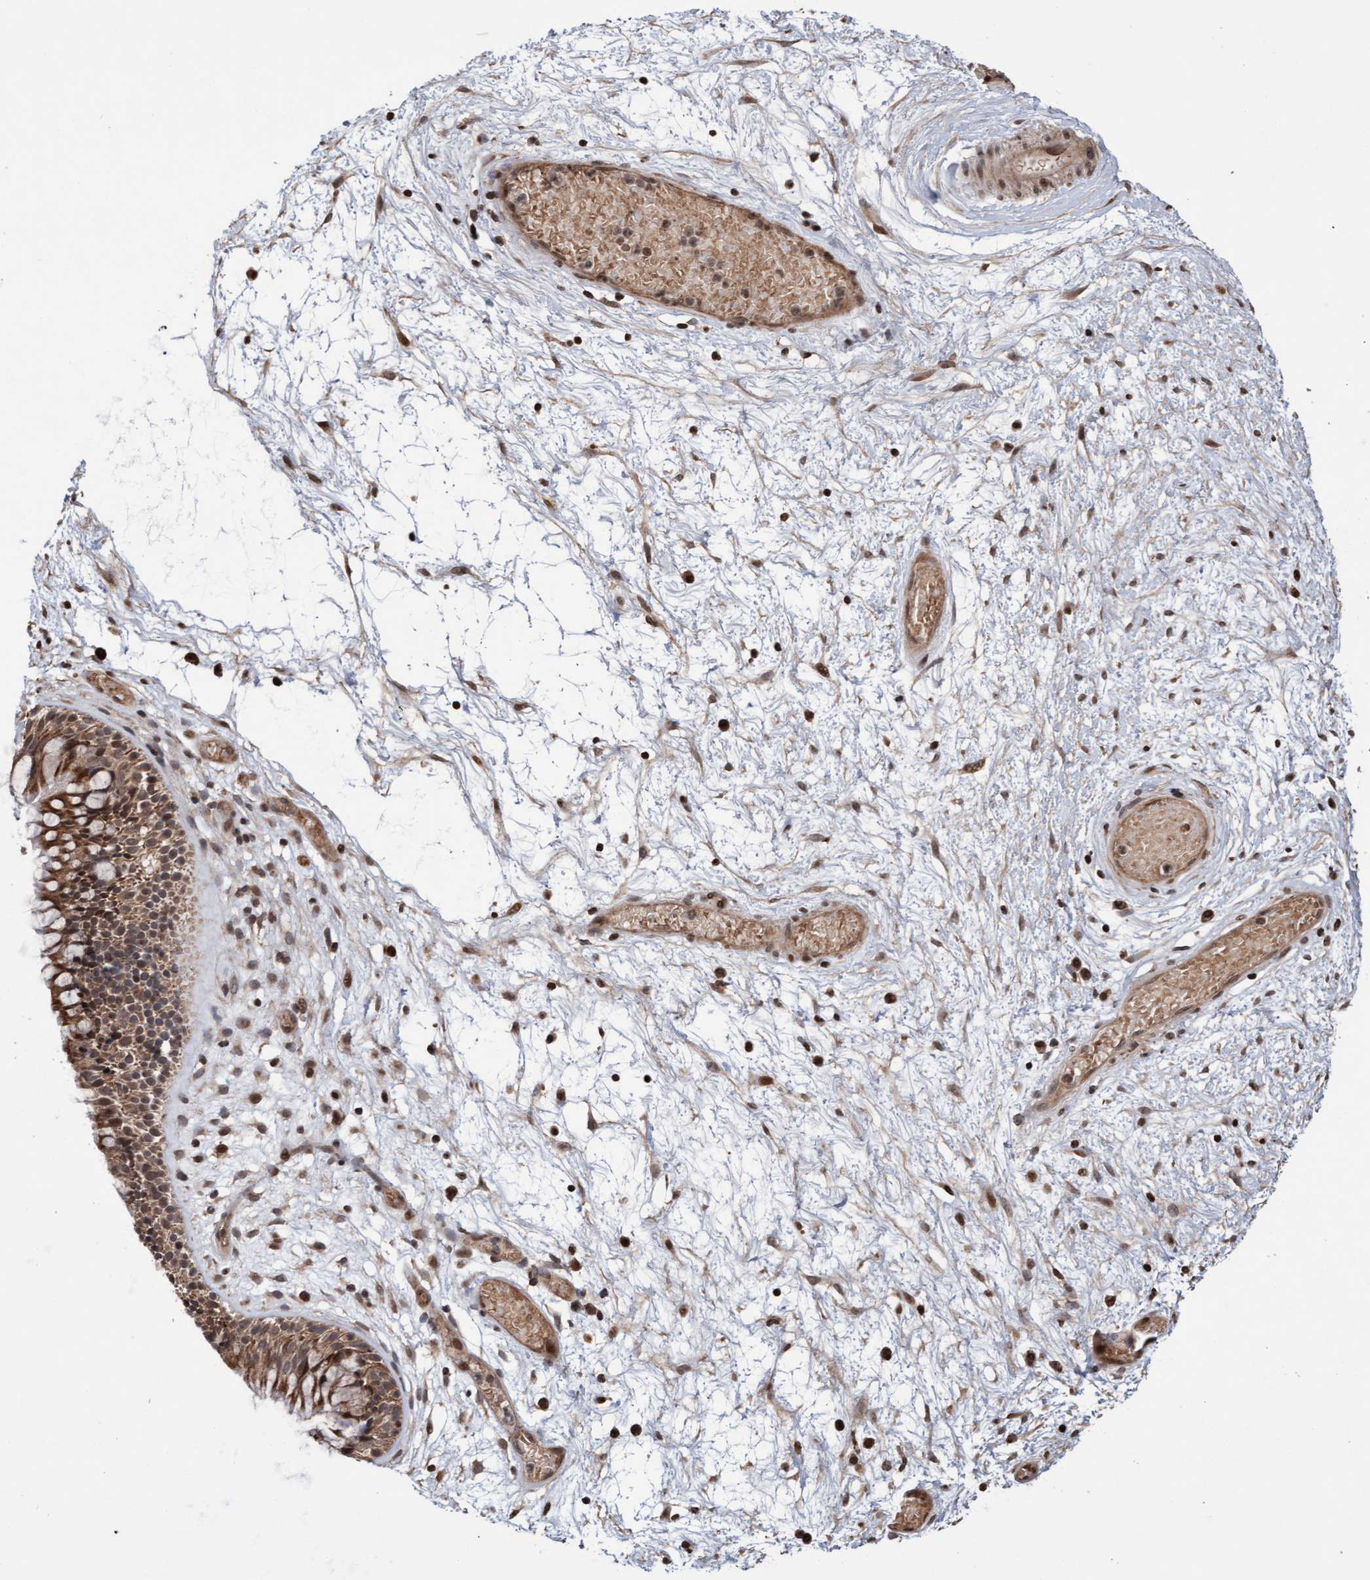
{"staining": {"intensity": "moderate", "quantity": ">75%", "location": "cytoplasmic/membranous"}, "tissue": "nasopharynx", "cell_type": "Respiratory epithelial cells", "image_type": "normal", "snomed": [{"axis": "morphology", "description": "Normal tissue, NOS"}, {"axis": "morphology", "description": "Inflammation, NOS"}, {"axis": "topography", "description": "Nasopharynx"}], "caption": "Brown immunohistochemical staining in unremarkable nasopharynx exhibits moderate cytoplasmic/membranous staining in about >75% of respiratory epithelial cells. The protein is shown in brown color, while the nuclei are stained blue.", "gene": "PECR", "patient": {"sex": "male", "age": 48}}